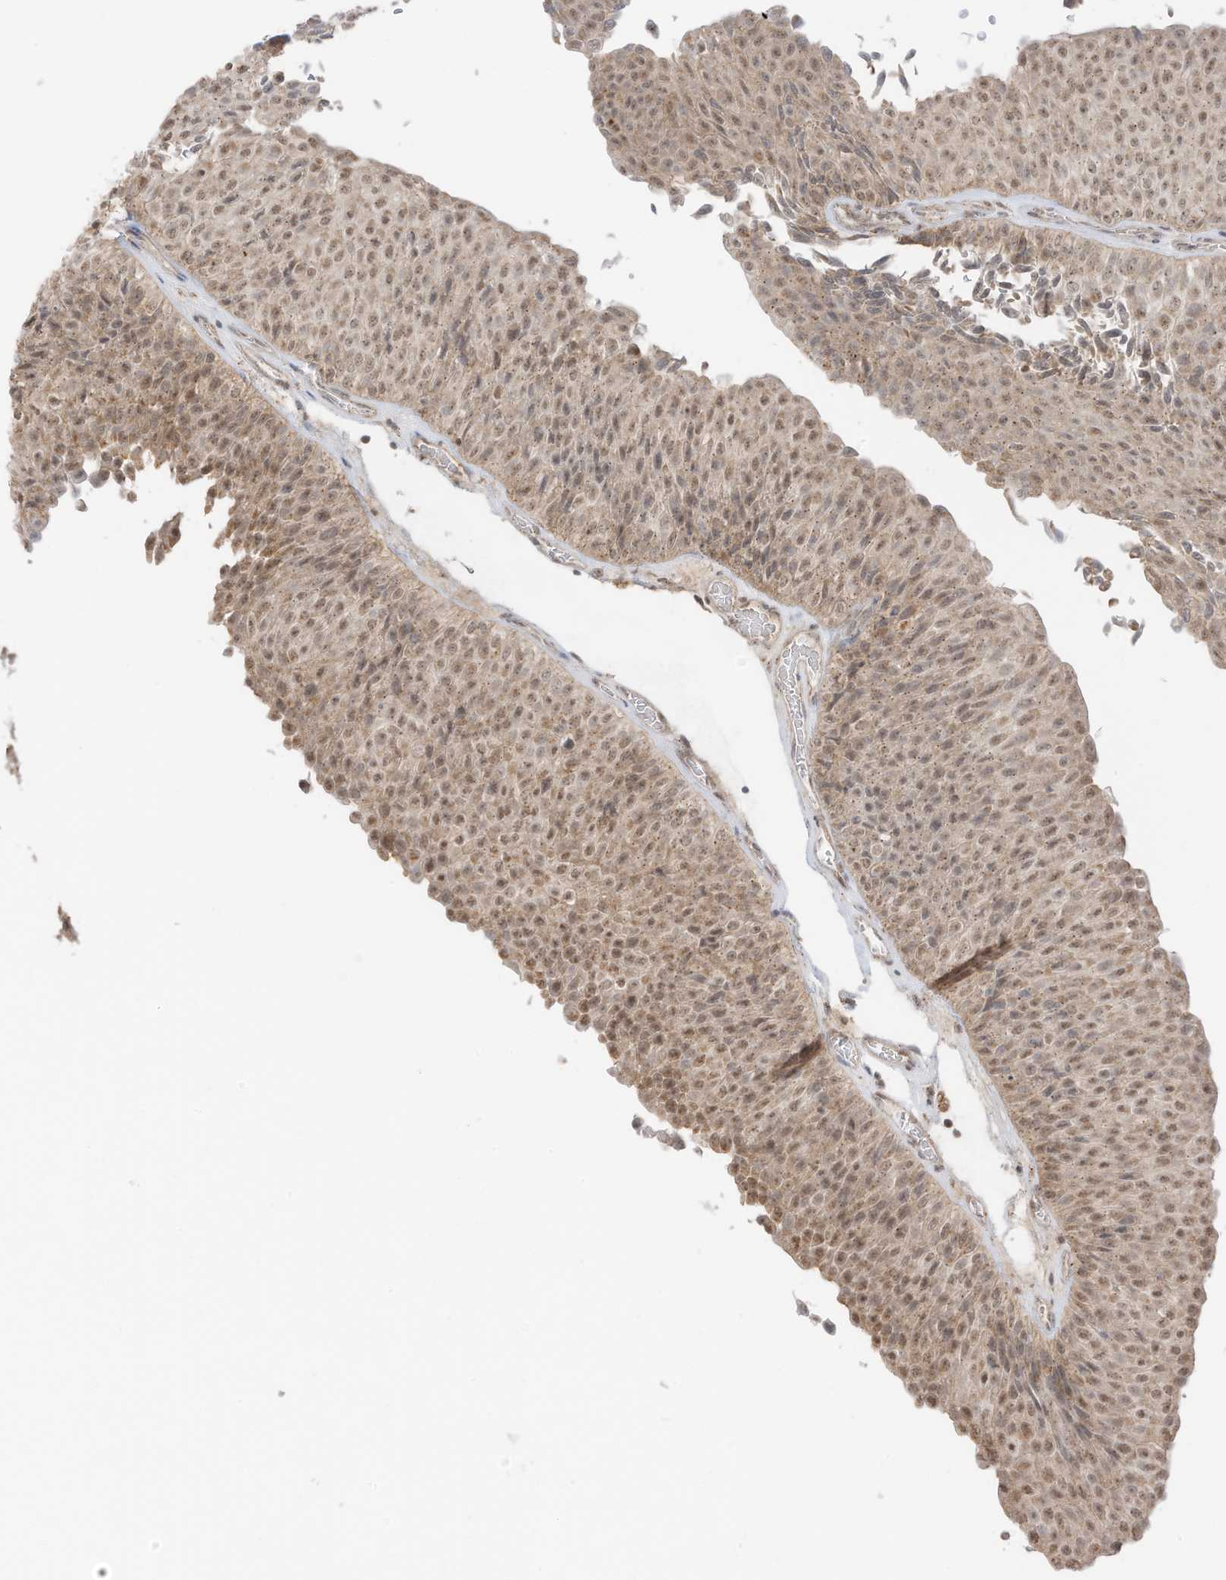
{"staining": {"intensity": "moderate", "quantity": "25%-75%", "location": "cytoplasmic/membranous,nuclear"}, "tissue": "urothelial cancer", "cell_type": "Tumor cells", "image_type": "cancer", "snomed": [{"axis": "morphology", "description": "Urothelial carcinoma, Low grade"}, {"axis": "topography", "description": "Urinary bladder"}], "caption": "High-magnification brightfield microscopy of urothelial carcinoma (low-grade) stained with DAB (brown) and counterstained with hematoxylin (blue). tumor cells exhibit moderate cytoplasmic/membranous and nuclear staining is present in about25%-75% of cells.", "gene": "N4BP3", "patient": {"sex": "male", "age": 78}}